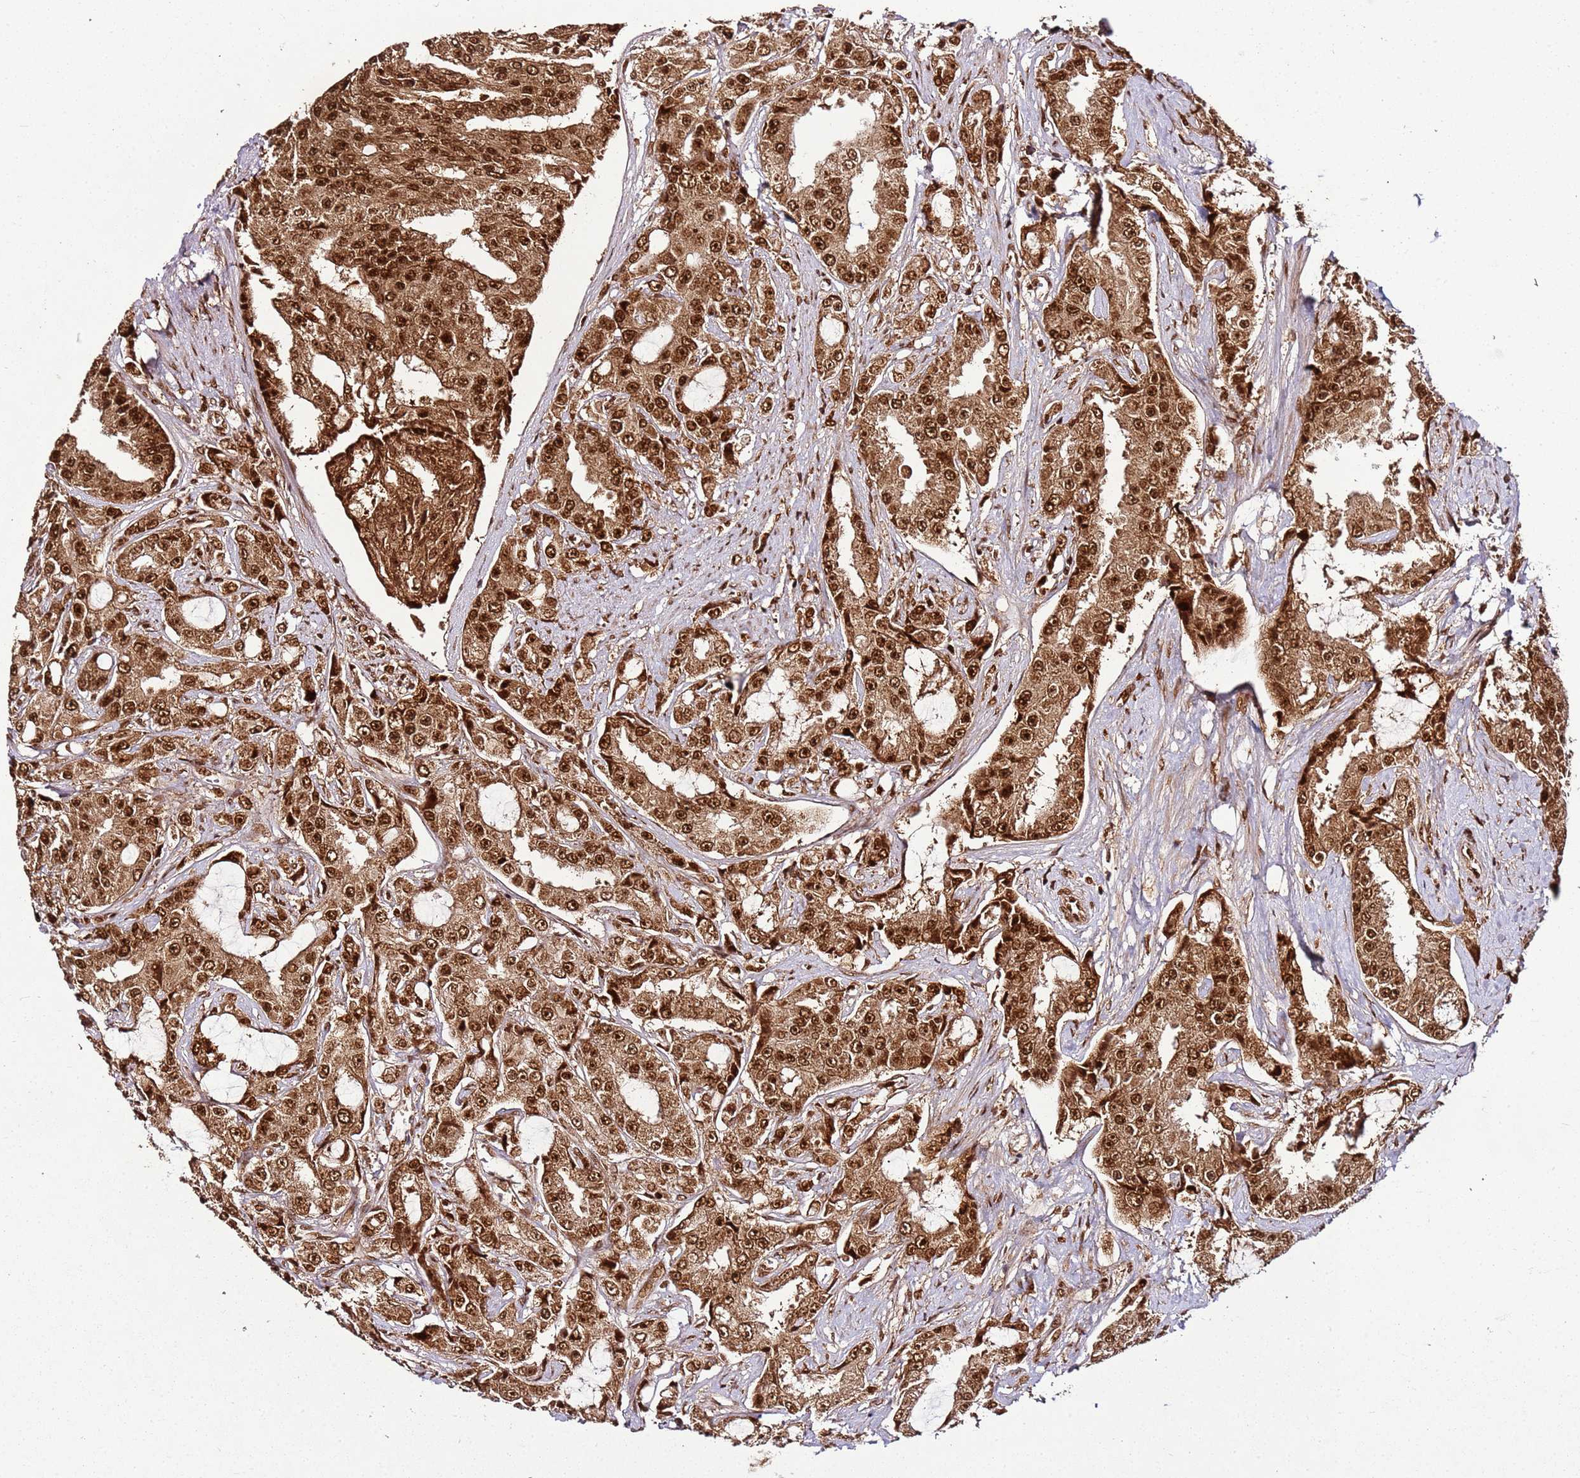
{"staining": {"intensity": "strong", "quantity": ">75%", "location": "cytoplasmic/membranous,nuclear"}, "tissue": "prostate cancer", "cell_type": "Tumor cells", "image_type": "cancer", "snomed": [{"axis": "morphology", "description": "Adenocarcinoma, High grade"}, {"axis": "topography", "description": "Prostate"}], "caption": "DAB (3,3'-diaminobenzidine) immunohistochemical staining of human high-grade adenocarcinoma (prostate) displays strong cytoplasmic/membranous and nuclear protein positivity in about >75% of tumor cells. (Stains: DAB (3,3'-diaminobenzidine) in brown, nuclei in blue, Microscopy: brightfield microscopy at high magnification).", "gene": "XRN2", "patient": {"sex": "male", "age": 73}}